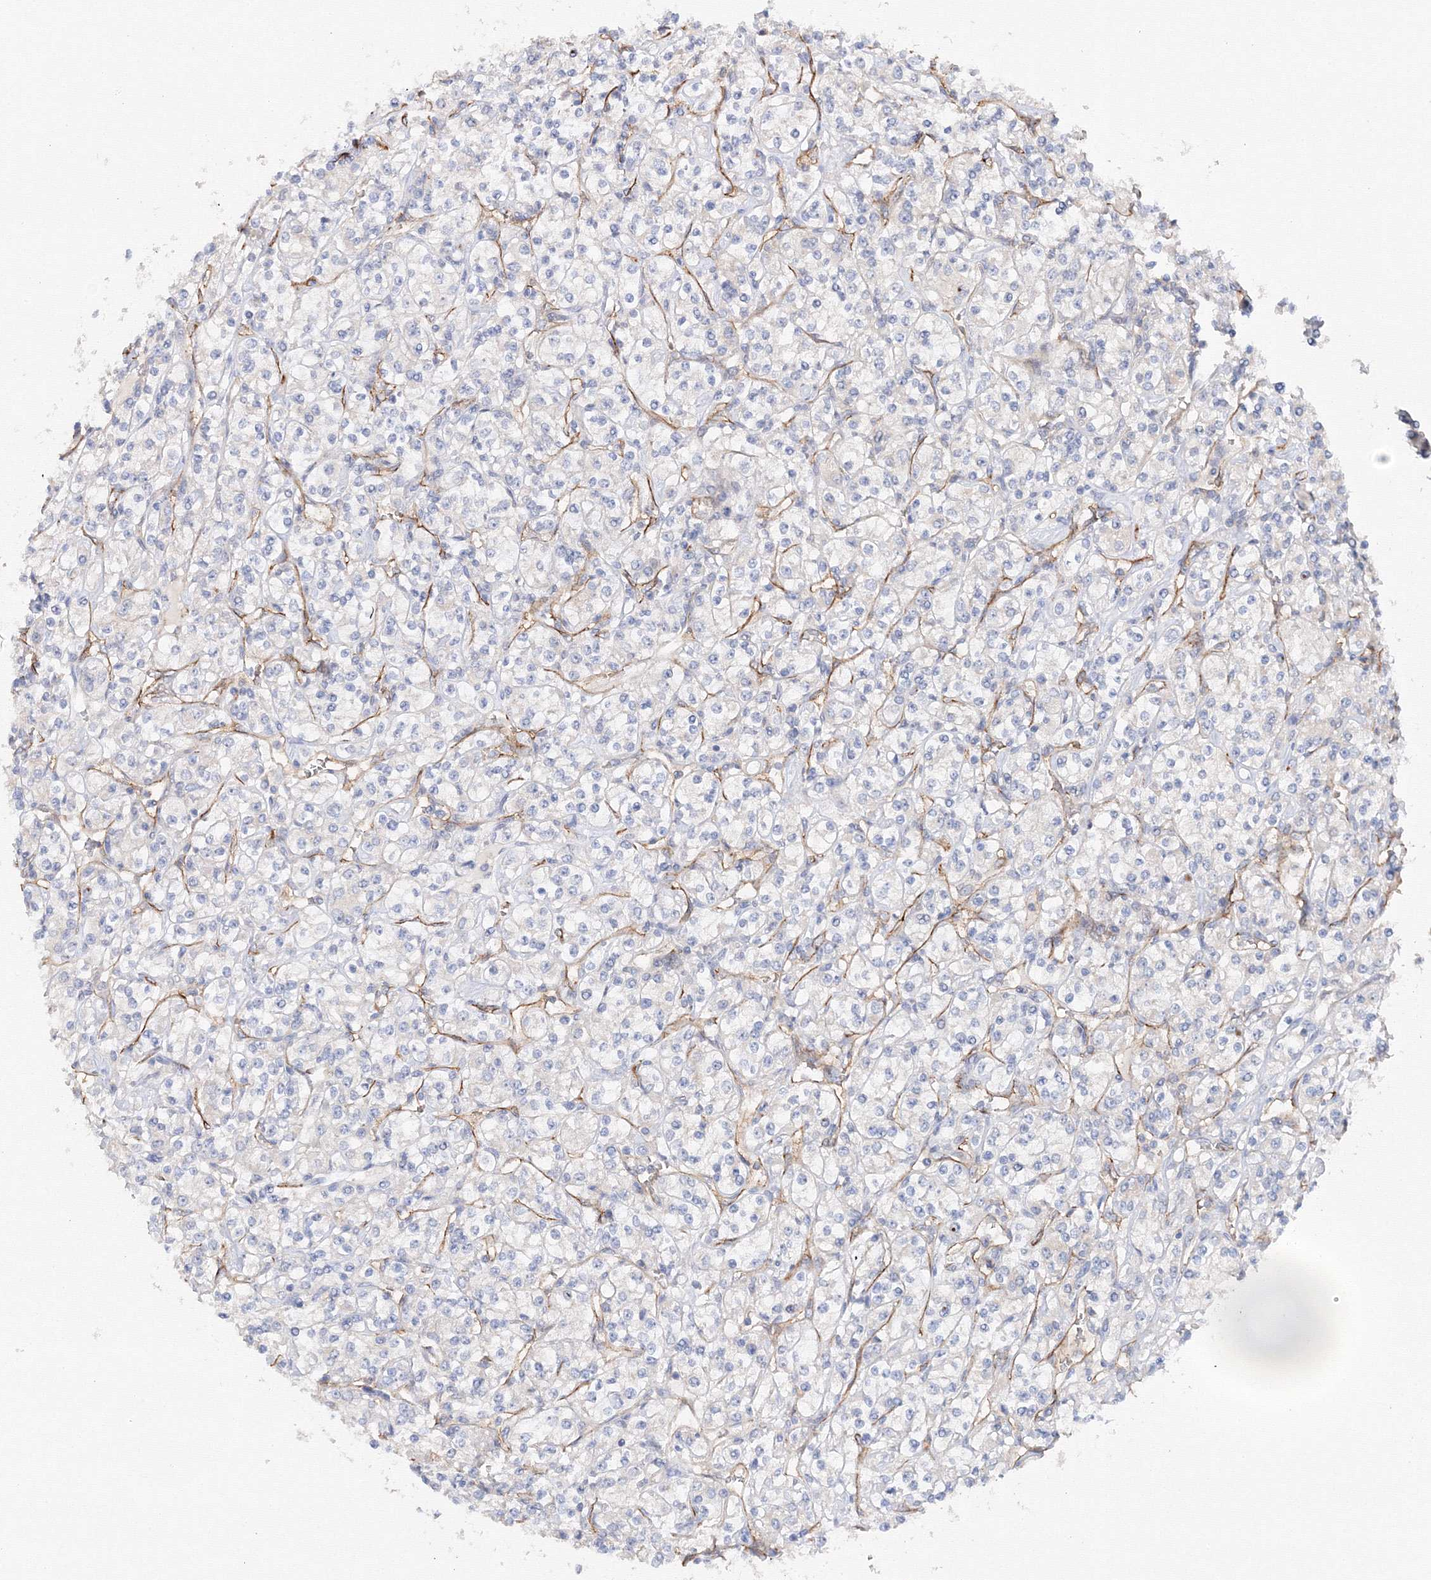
{"staining": {"intensity": "negative", "quantity": "none", "location": "none"}, "tissue": "renal cancer", "cell_type": "Tumor cells", "image_type": "cancer", "snomed": [{"axis": "morphology", "description": "Adenocarcinoma, NOS"}, {"axis": "topography", "description": "Kidney"}], "caption": "Protein analysis of renal cancer exhibits no significant staining in tumor cells.", "gene": "DIS3L2", "patient": {"sex": "male", "age": 77}}